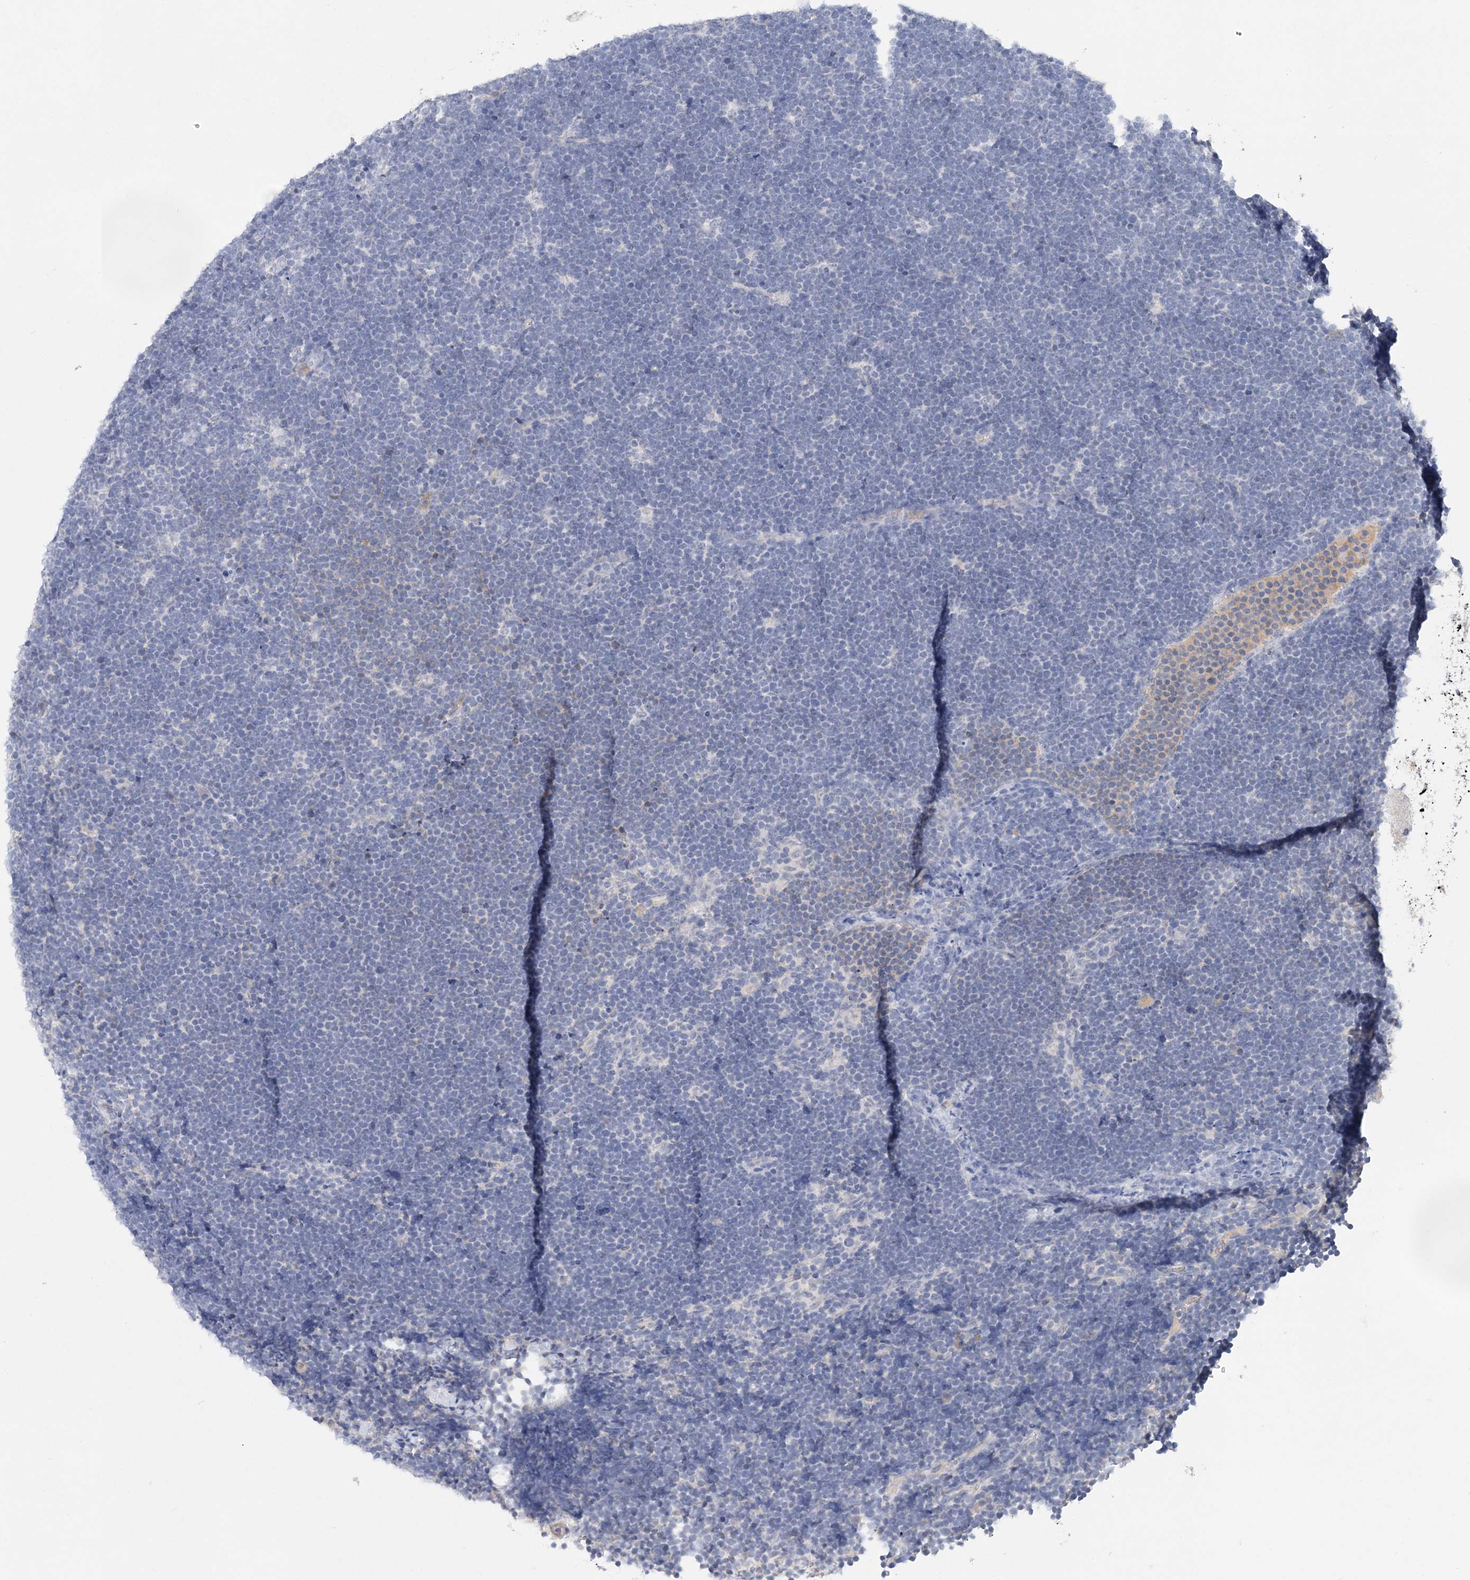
{"staining": {"intensity": "negative", "quantity": "none", "location": "none"}, "tissue": "lymphoma", "cell_type": "Tumor cells", "image_type": "cancer", "snomed": [{"axis": "morphology", "description": "Malignant lymphoma, non-Hodgkin's type, High grade"}, {"axis": "topography", "description": "Lymph node"}], "caption": "Human high-grade malignant lymphoma, non-Hodgkin's type stained for a protein using immunohistochemistry (IHC) demonstrates no positivity in tumor cells.", "gene": "C11orf58", "patient": {"sex": "male", "age": 13}}